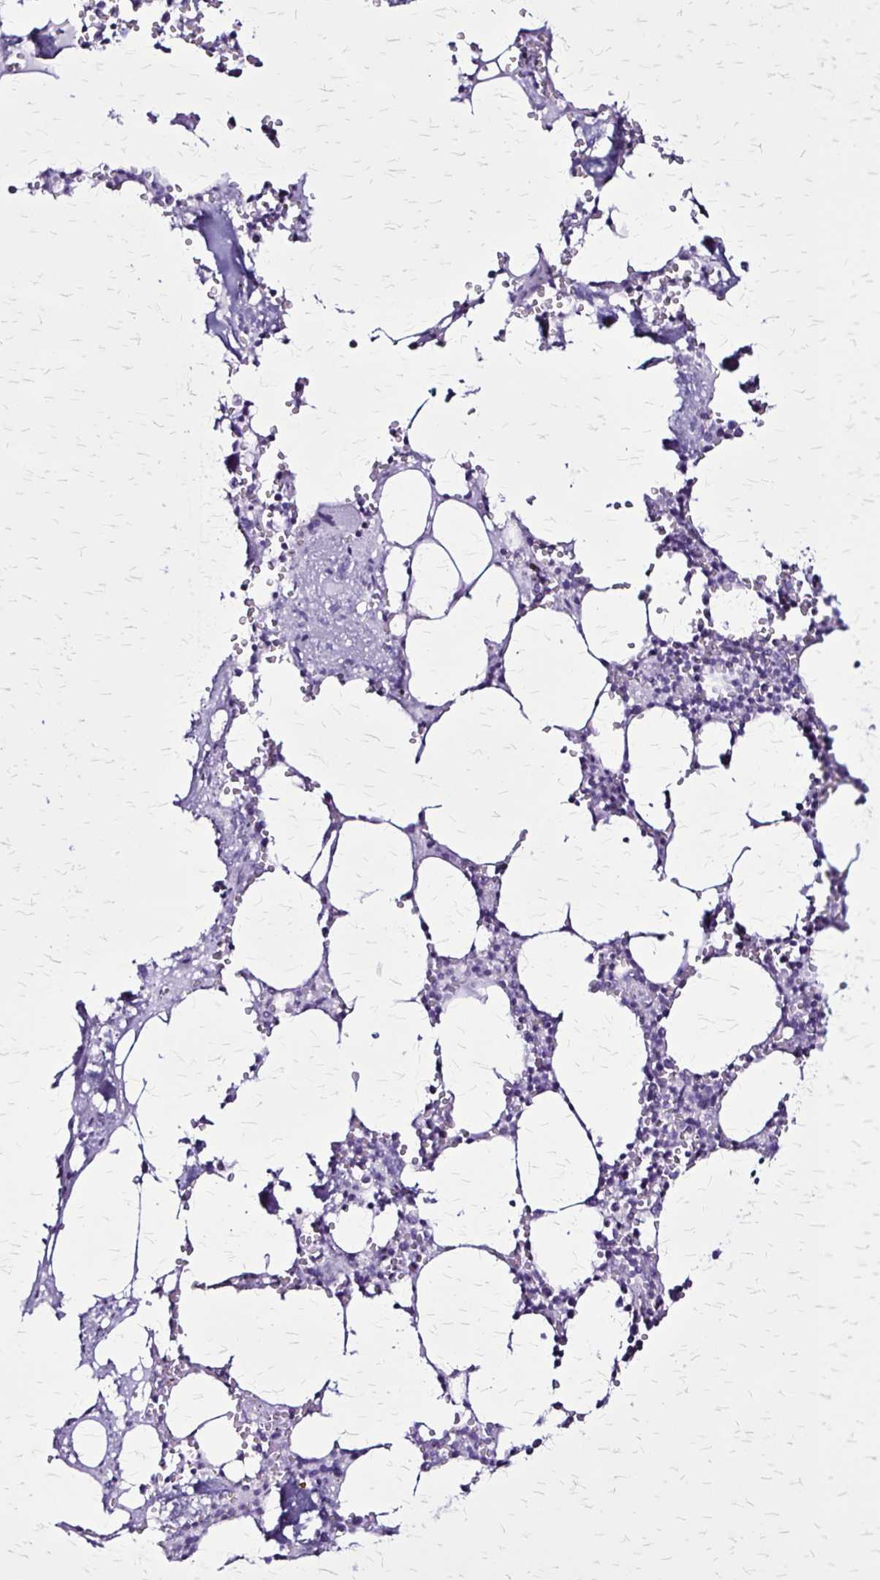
{"staining": {"intensity": "negative", "quantity": "none", "location": "none"}, "tissue": "bone marrow", "cell_type": "Hematopoietic cells", "image_type": "normal", "snomed": [{"axis": "morphology", "description": "Normal tissue, NOS"}, {"axis": "topography", "description": "Bone marrow"}], "caption": "A high-resolution photomicrograph shows immunohistochemistry staining of unremarkable bone marrow, which shows no significant expression in hematopoietic cells. Nuclei are stained in blue.", "gene": "KRT2", "patient": {"sex": "male", "age": 54}}